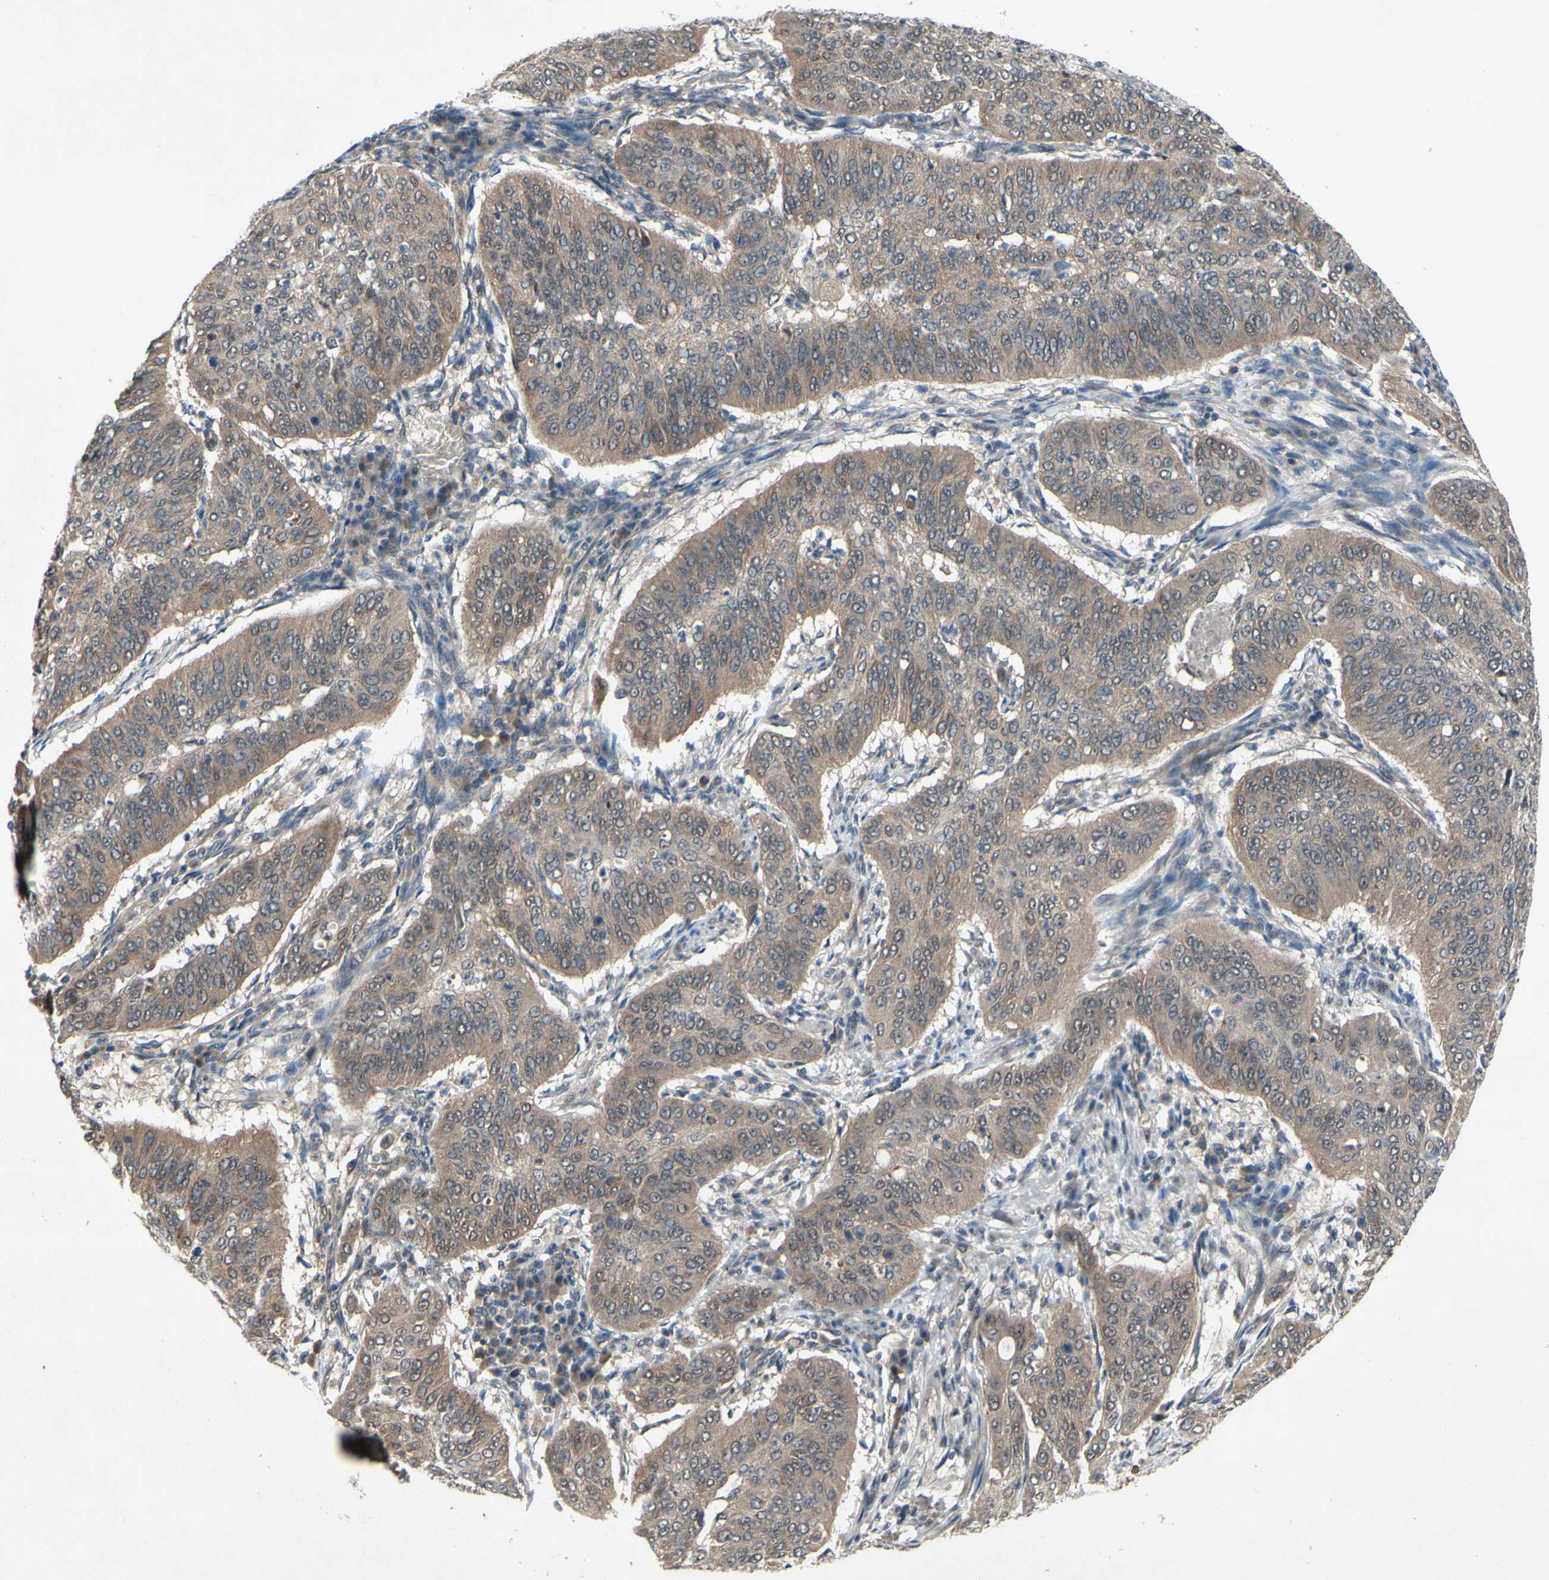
{"staining": {"intensity": "weak", "quantity": ">75%", "location": "cytoplasmic/membranous"}, "tissue": "cervical cancer", "cell_type": "Tumor cells", "image_type": "cancer", "snomed": [{"axis": "morphology", "description": "Normal tissue, NOS"}, {"axis": "morphology", "description": "Squamous cell carcinoma, NOS"}, {"axis": "topography", "description": "Cervix"}], "caption": "Immunohistochemical staining of human cervical cancer displays low levels of weak cytoplasmic/membranous protein expression in about >75% of tumor cells.", "gene": "TRDMT1", "patient": {"sex": "female", "age": 39}}